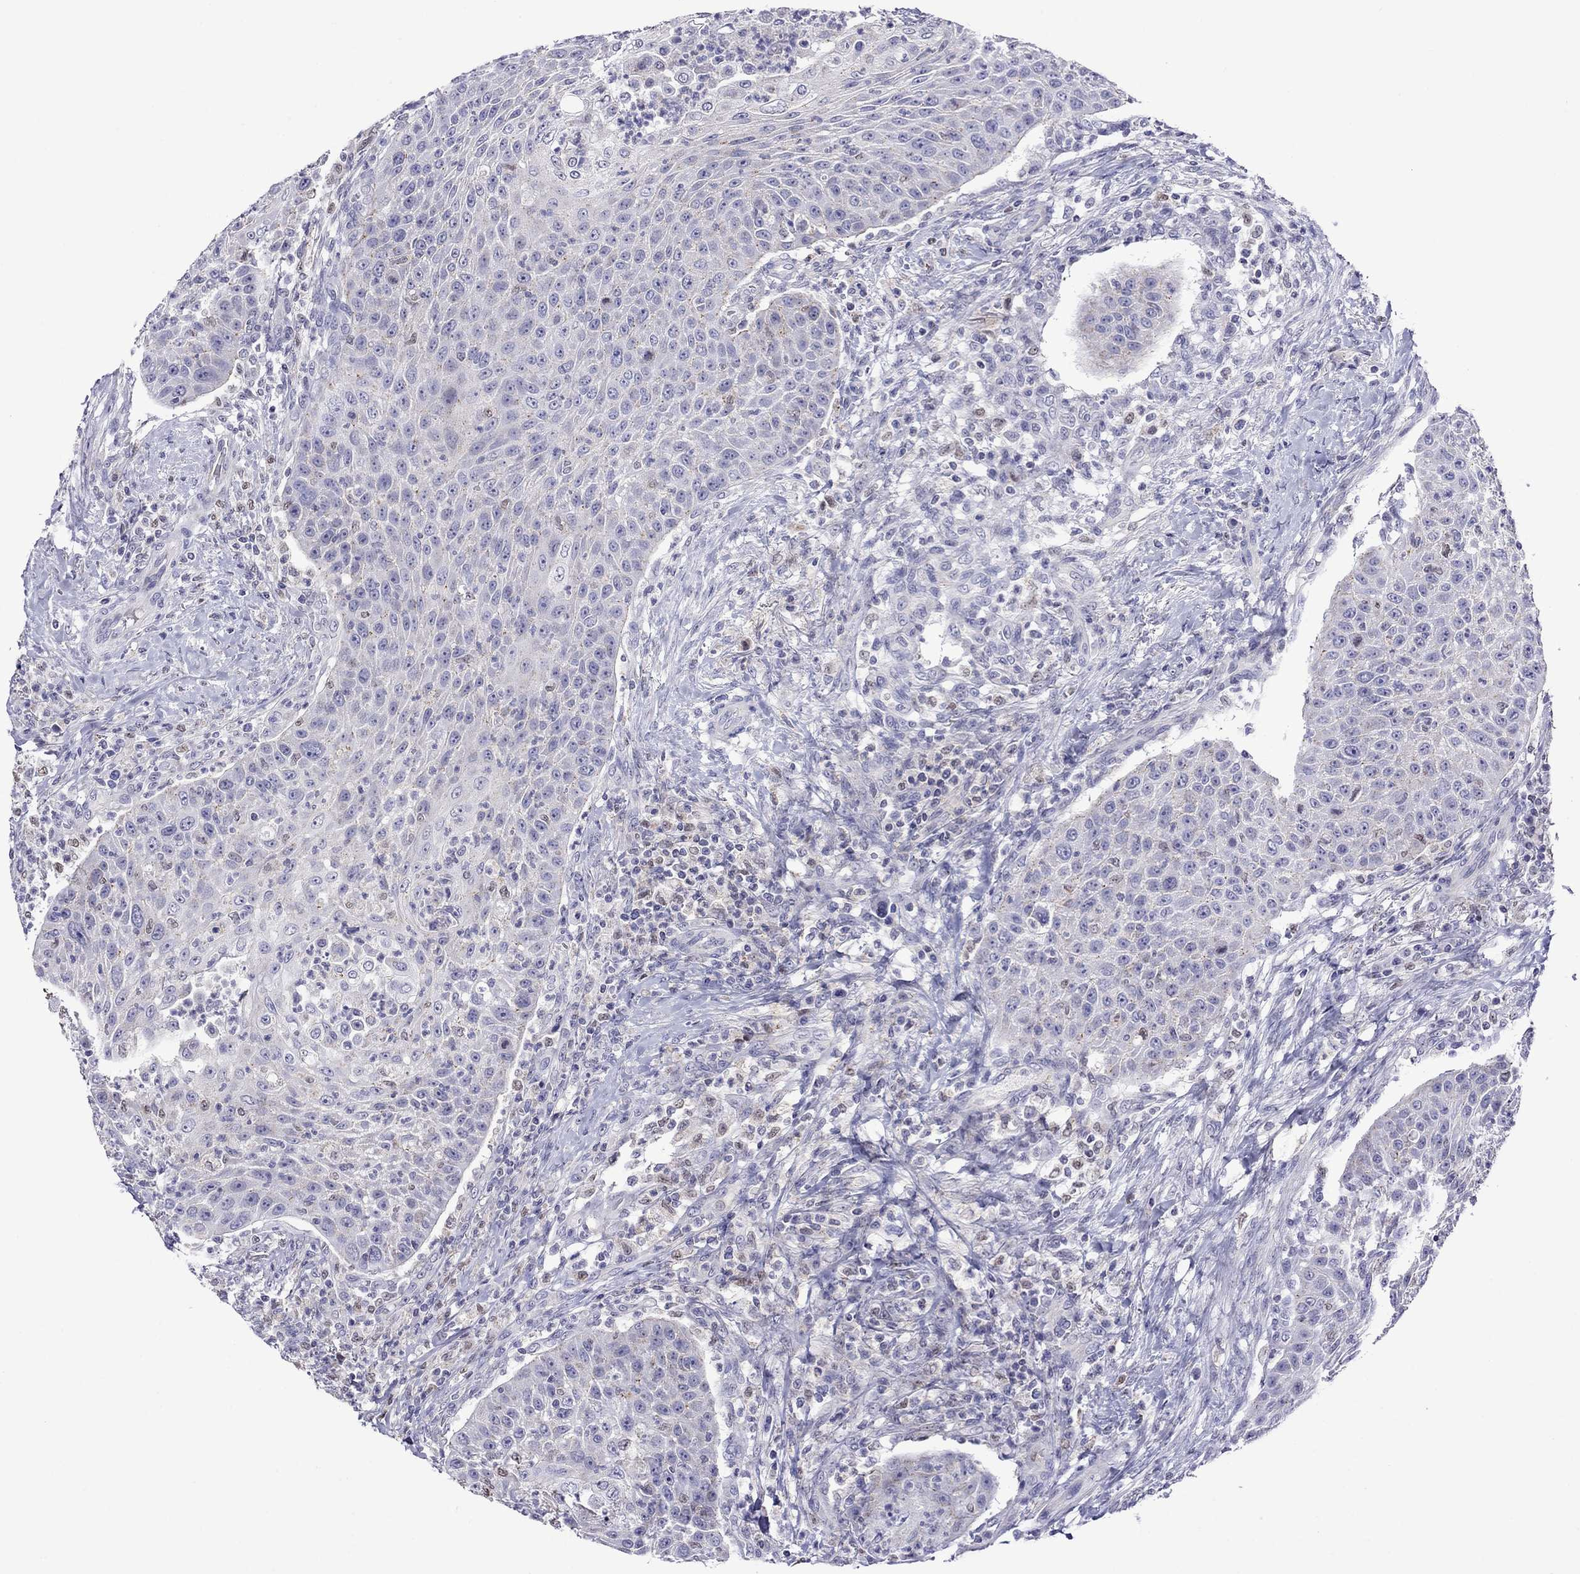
{"staining": {"intensity": "negative", "quantity": "none", "location": "none"}, "tissue": "head and neck cancer", "cell_type": "Tumor cells", "image_type": "cancer", "snomed": [{"axis": "morphology", "description": "Squamous cell carcinoma, NOS"}, {"axis": "topography", "description": "Head-Neck"}], "caption": "A high-resolution histopathology image shows immunohistochemistry staining of head and neck cancer (squamous cell carcinoma), which demonstrates no significant staining in tumor cells. Brightfield microscopy of immunohistochemistry (IHC) stained with DAB (3,3'-diaminobenzidine) (brown) and hematoxylin (blue), captured at high magnification.", "gene": "MPZ", "patient": {"sex": "male", "age": 69}}